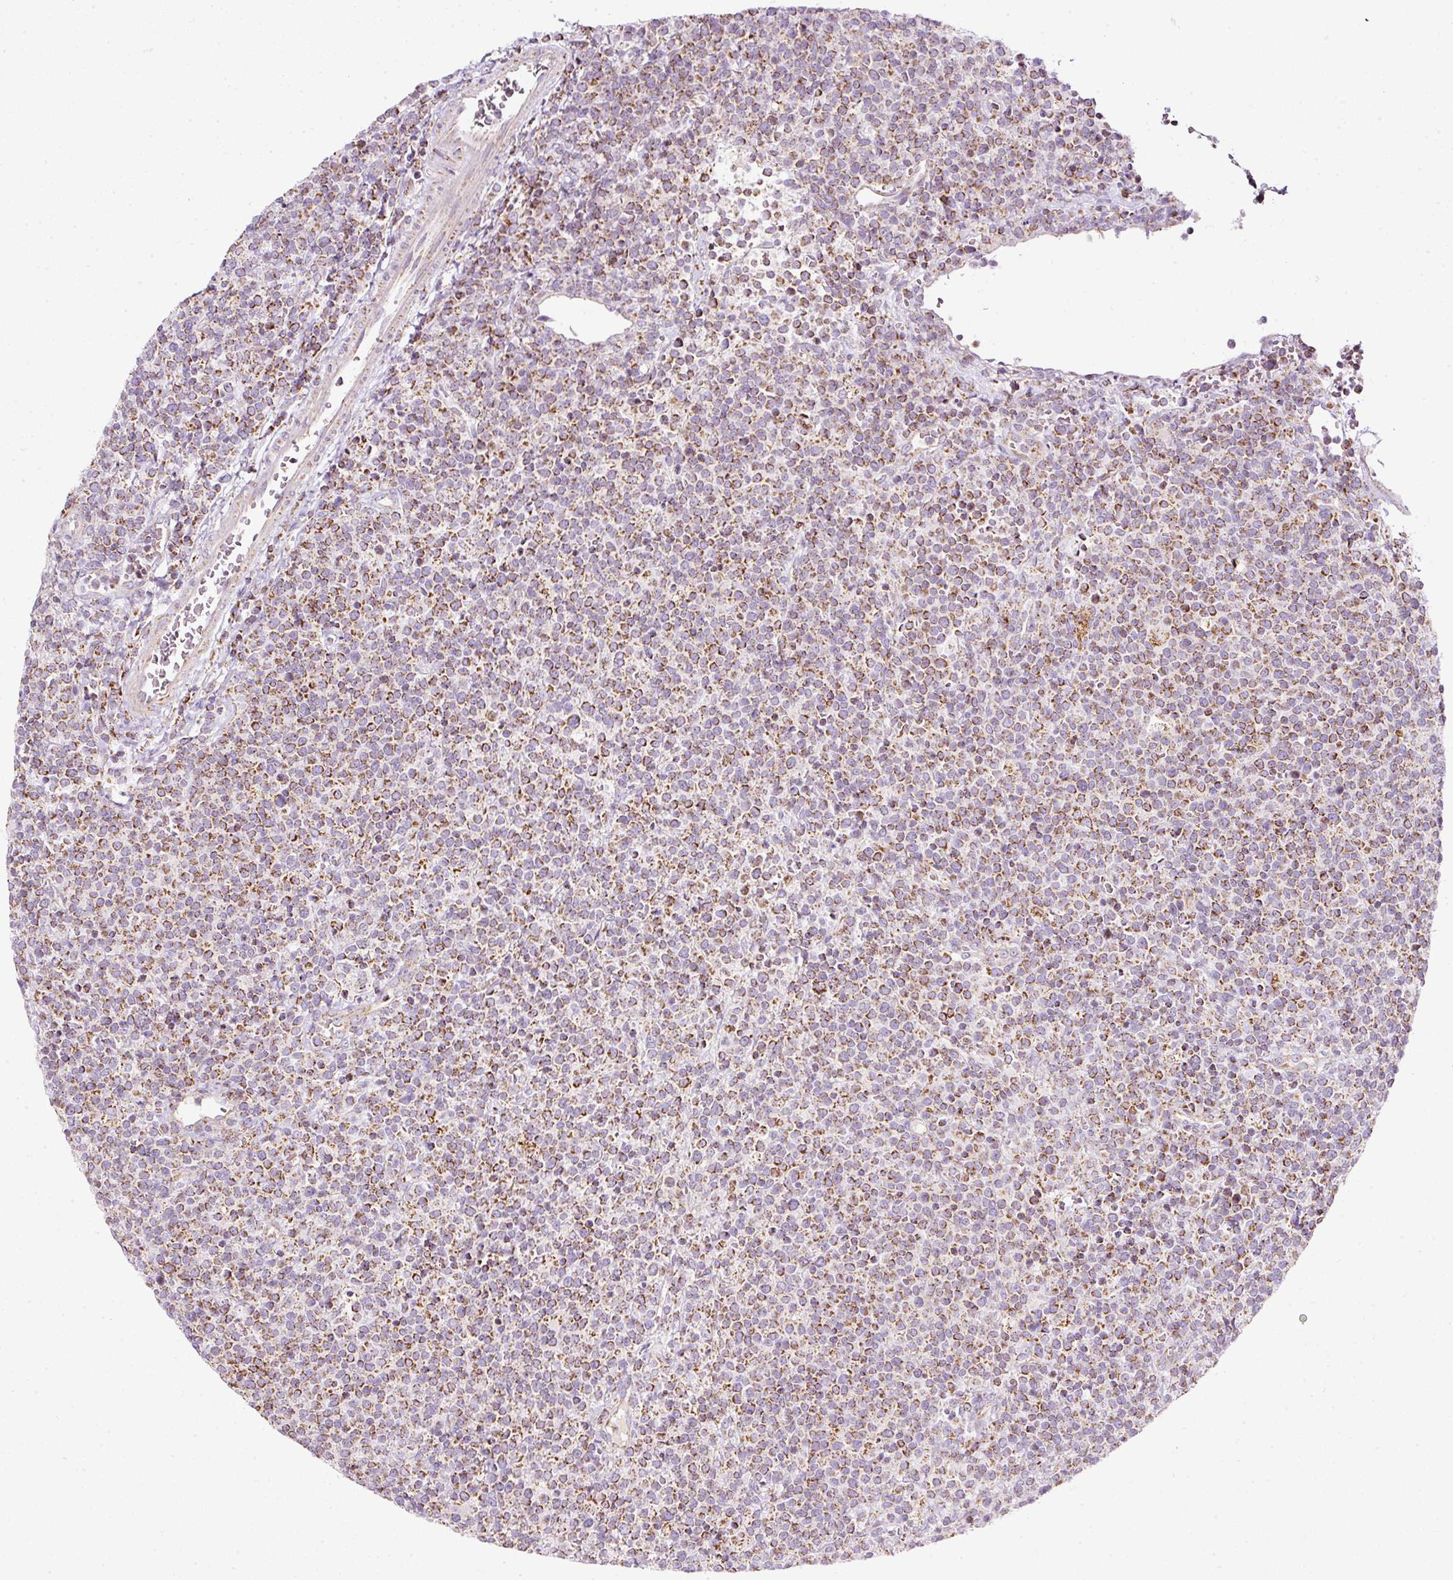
{"staining": {"intensity": "moderate", "quantity": ">75%", "location": "cytoplasmic/membranous"}, "tissue": "lymphoma", "cell_type": "Tumor cells", "image_type": "cancer", "snomed": [{"axis": "morphology", "description": "Malignant lymphoma, non-Hodgkin's type, High grade"}, {"axis": "topography", "description": "Lymph node"}], "caption": "Moderate cytoplasmic/membranous protein positivity is seen in approximately >75% of tumor cells in high-grade malignant lymphoma, non-Hodgkin's type. Nuclei are stained in blue.", "gene": "SDHA", "patient": {"sex": "male", "age": 61}}